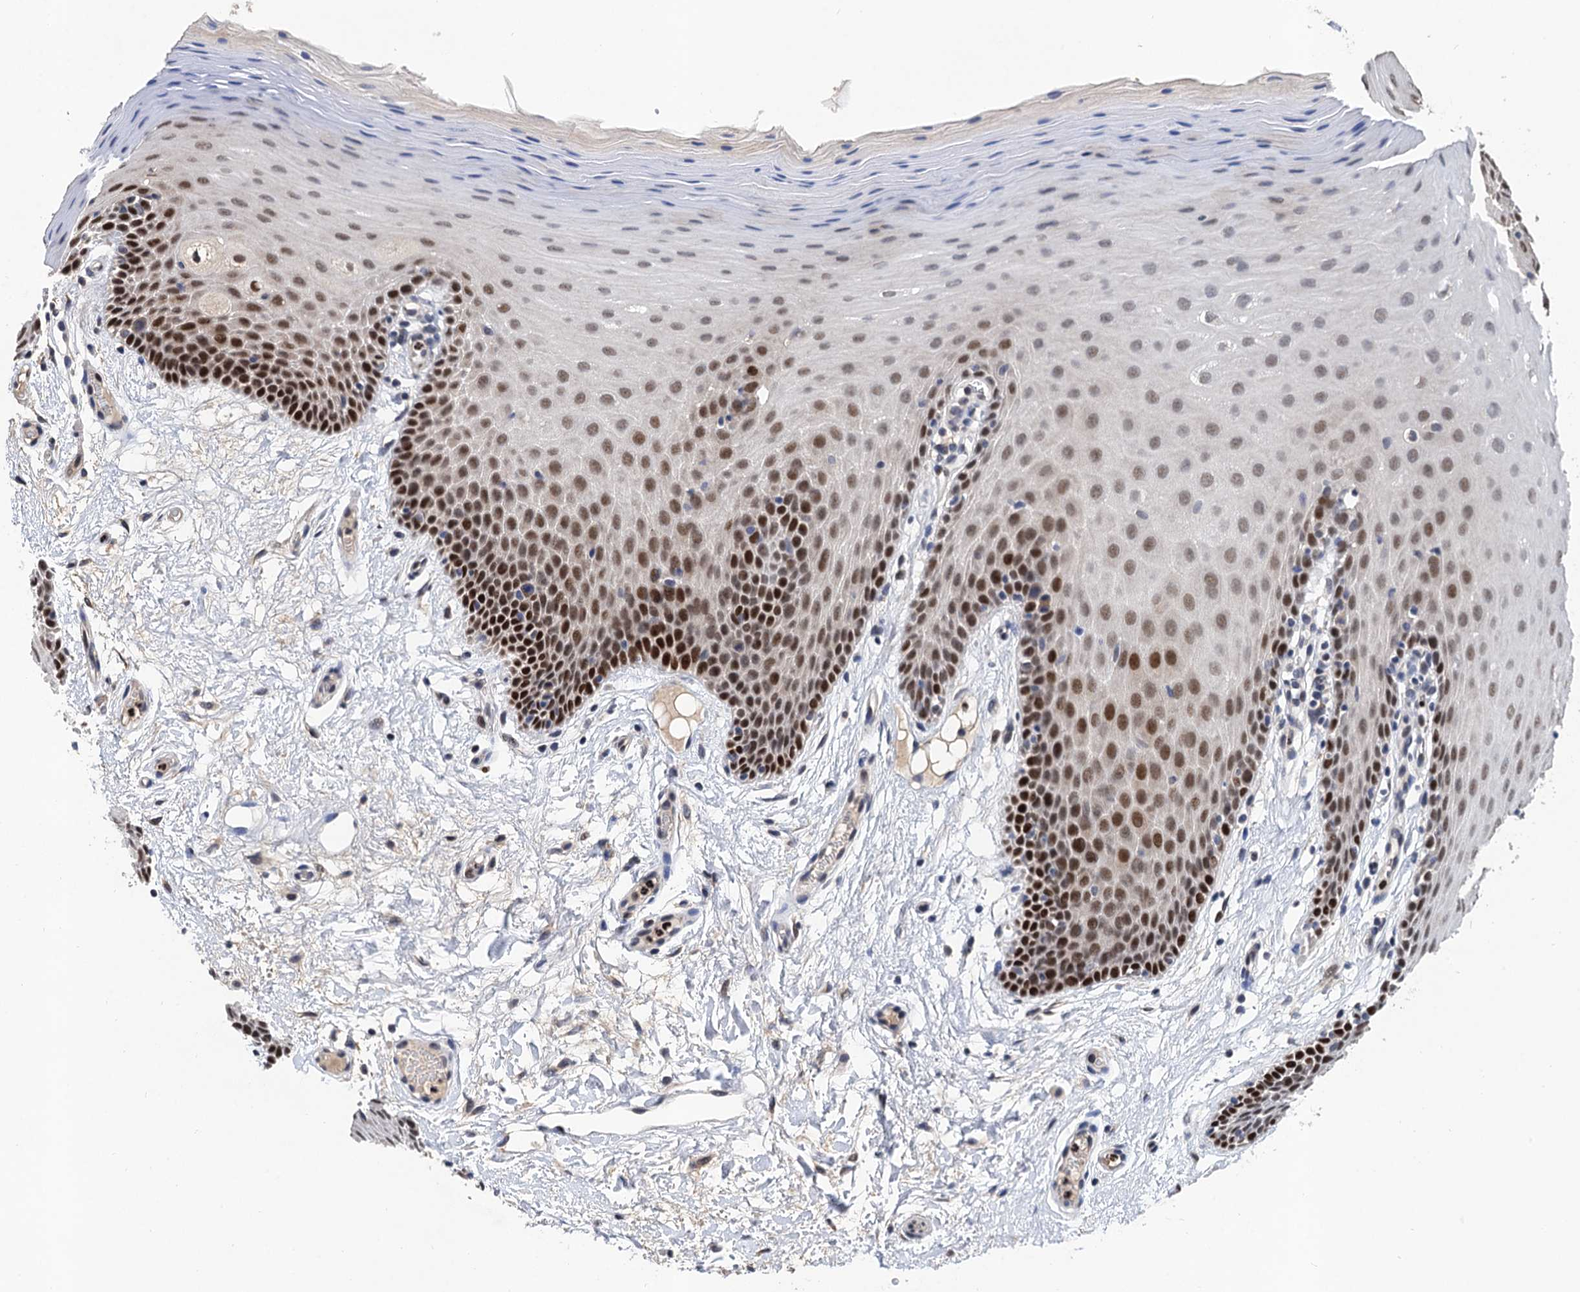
{"staining": {"intensity": "strong", "quantity": "25%-75%", "location": "nuclear"}, "tissue": "oral mucosa", "cell_type": "Squamous epithelial cells", "image_type": "normal", "snomed": [{"axis": "morphology", "description": "Normal tissue, NOS"}, {"axis": "topography", "description": "Oral tissue"}, {"axis": "topography", "description": "Tounge, NOS"}], "caption": "Protein analysis of normal oral mucosa exhibits strong nuclear staining in about 25%-75% of squamous epithelial cells.", "gene": "TSEN34", "patient": {"sex": "male", "age": 47}}